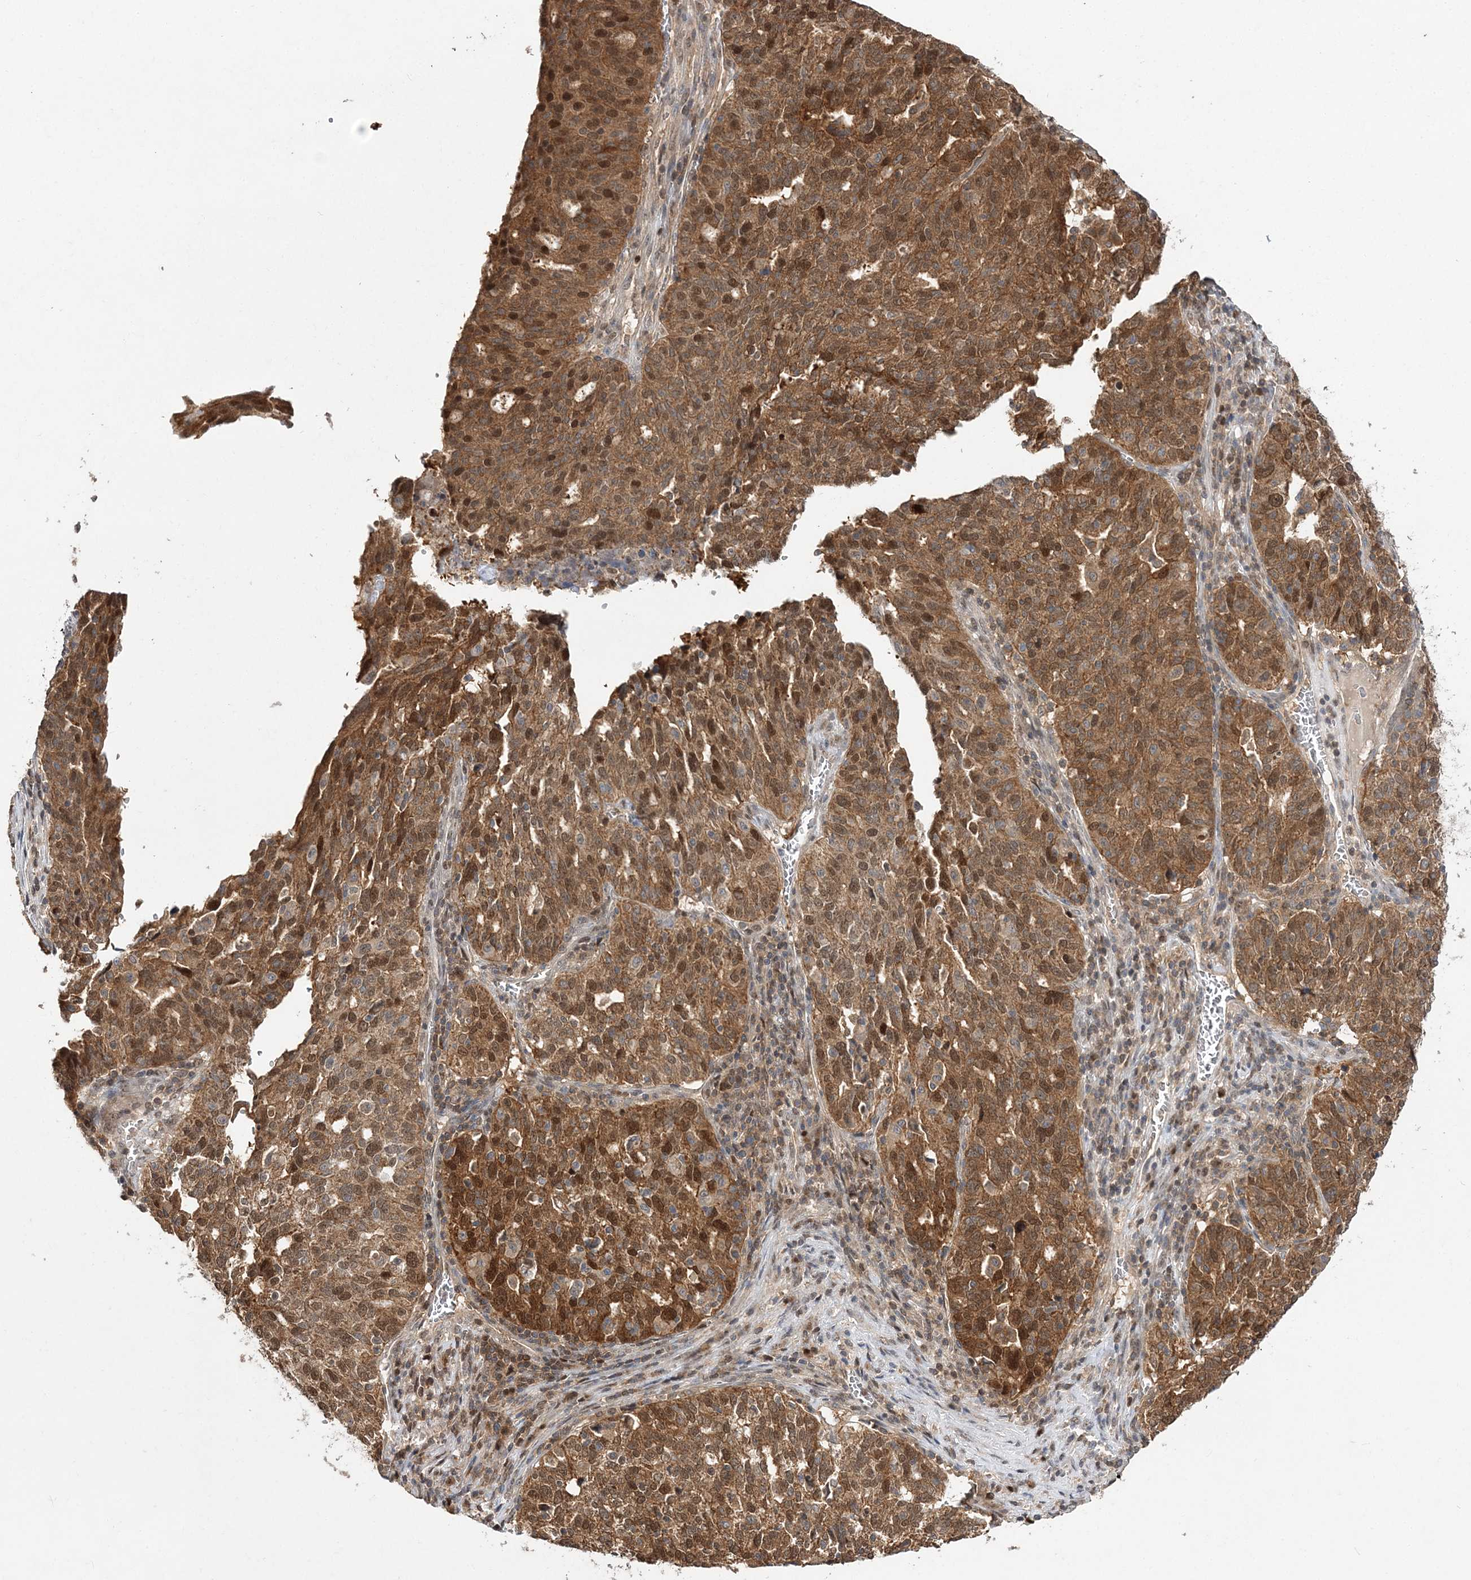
{"staining": {"intensity": "moderate", "quantity": ">75%", "location": "cytoplasmic/membranous,nuclear"}, "tissue": "ovarian cancer", "cell_type": "Tumor cells", "image_type": "cancer", "snomed": [{"axis": "morphology", "description": "Cystadenocarcinoma, serous, NOS"}, {"axis": "topography", "description": "Ovary"}], "caption": "IHC photomicrograph of human ovarian cancer stained for a protein (brown), which displays medium levels of moderate cytoplasmic/membranous and nuclear positivity in approximately >75% of tumor cells.", "gene": "NIF3L1", "patient": {"sex": "female", "age": 59}}